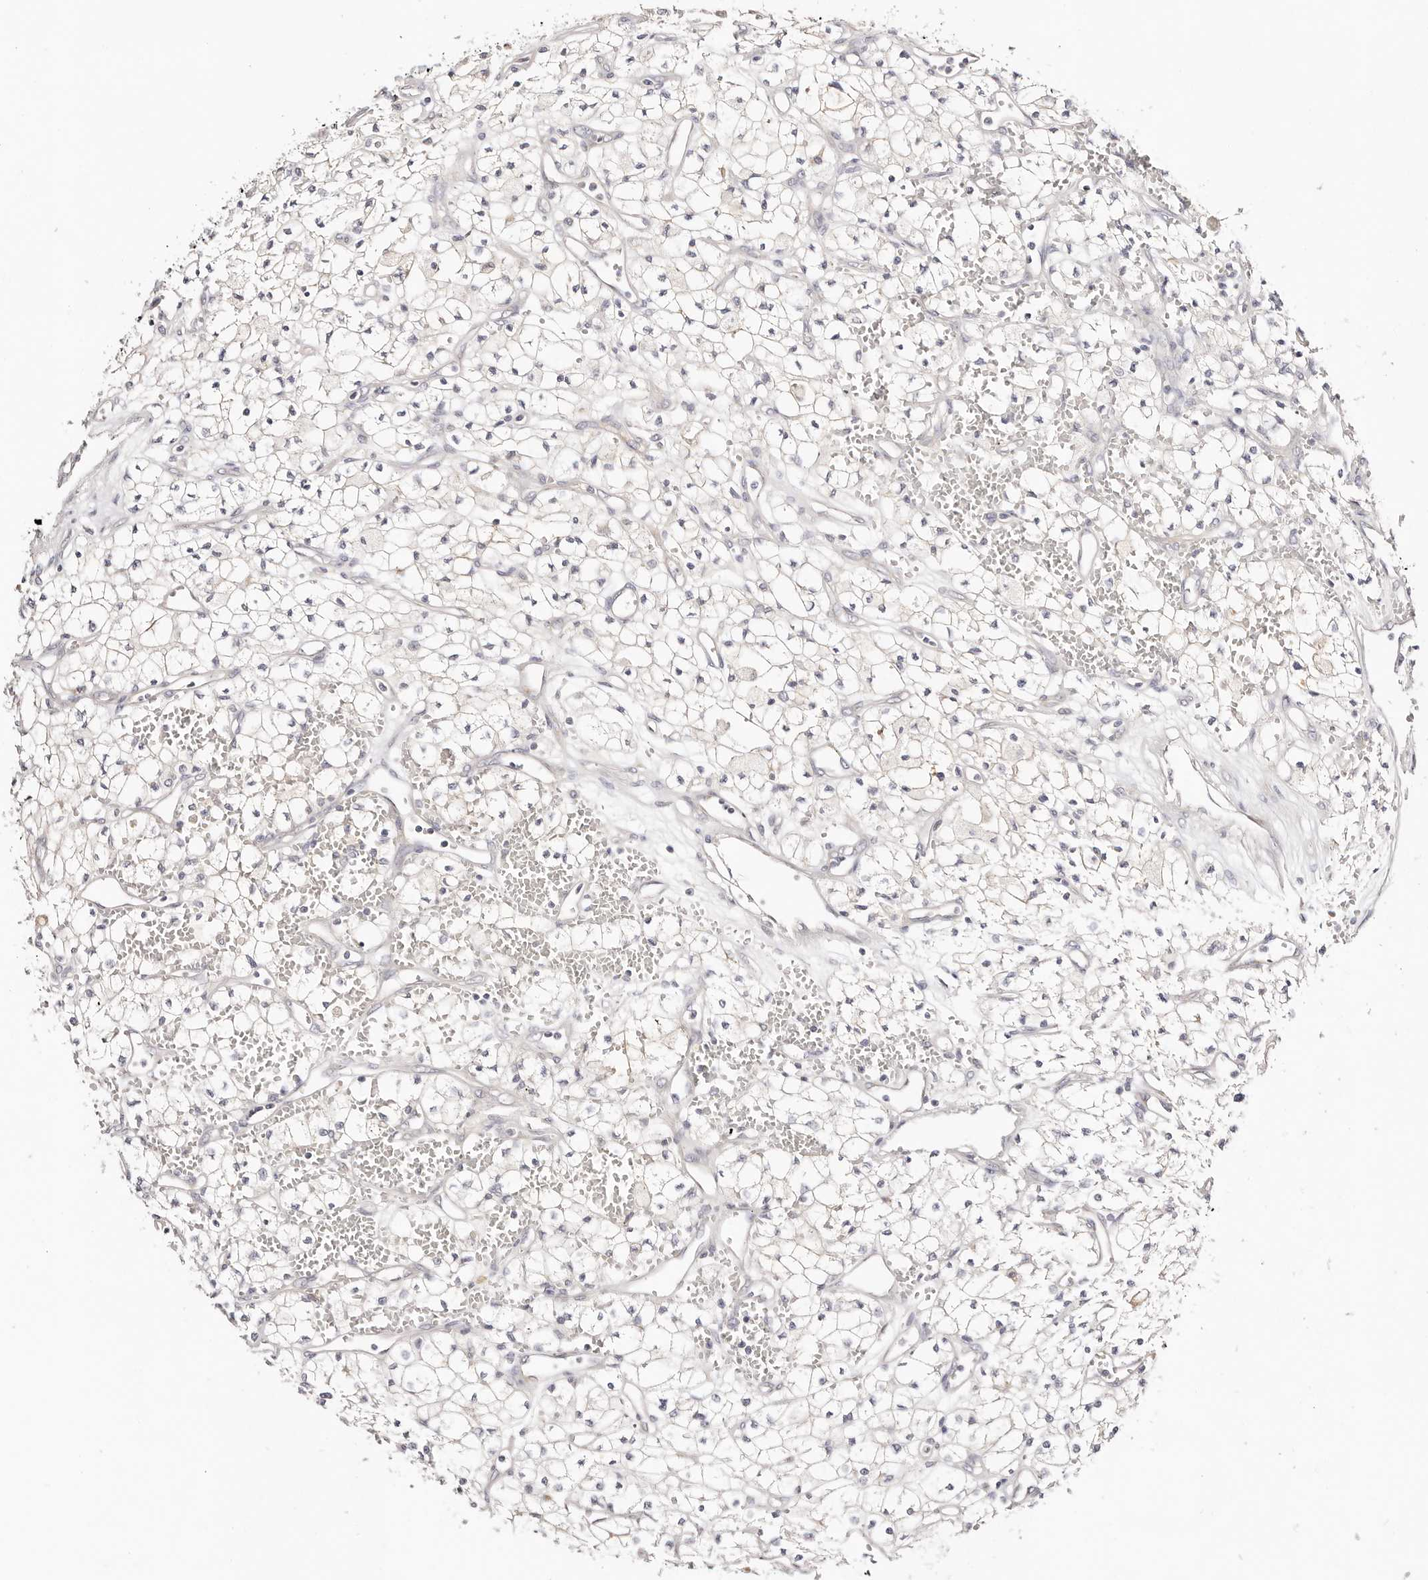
{"staining": {"intensity": "negative", "quantity": "none", "location": "none"}, "tissue": "renal cancer", "cell_type": "Tumor cells", "image_type": "cancer", "snomed": [{"axis": "morphology", "description": "Adenocarcinoma, NOS"}, {"axis": "topography", "description": "Kidney"}], "caption": "Immunohistochemical staining of adenocarcinoma (renal) exhibits no significant expression in tumor cells.", "gene": "DNASE1", "patient": {"sex": "male", "age": 59}}